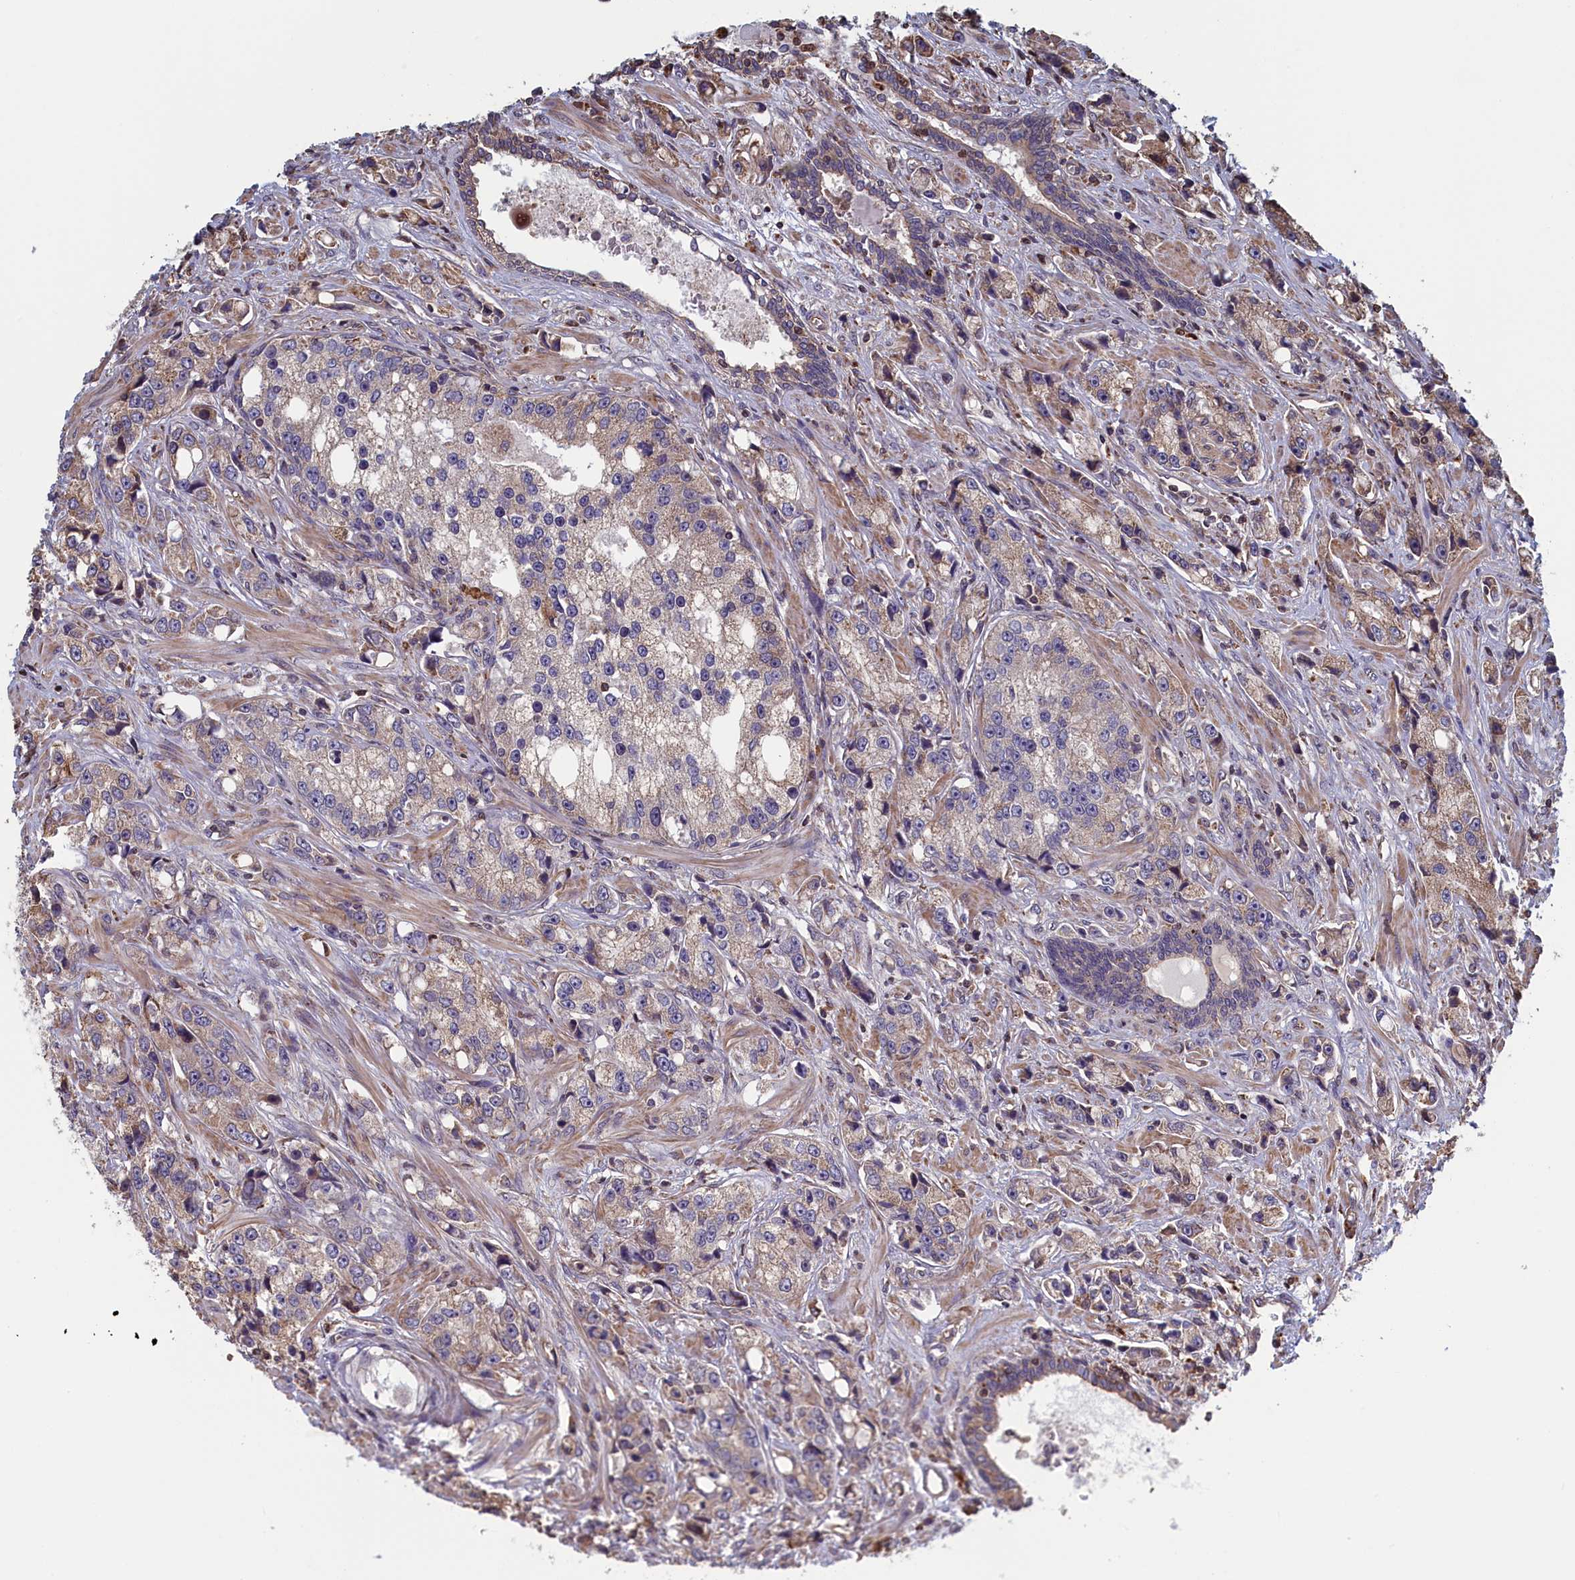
{"staining": {"intensity": "weak", "quantity": "25%-75%", "location": "cytoplasmic/membranous"}, "tissue": "prostate cancer", "cell_type": "Tumor cells", "image_type": "cancer", "snomed": [{"axis": "morphology", "description": "Adenocarcinoma, High grade"}, {"axis": "topography", "description": "Prostate"}], "caption": "IHC of prostate high-grade adenocarcinoma shows low levels of weak cytoplasmic/membranous staining in approximately 25%-75% of tumor cells.", "gene": "RILPL1", "patient": {"sex": "male", "age": 74}}